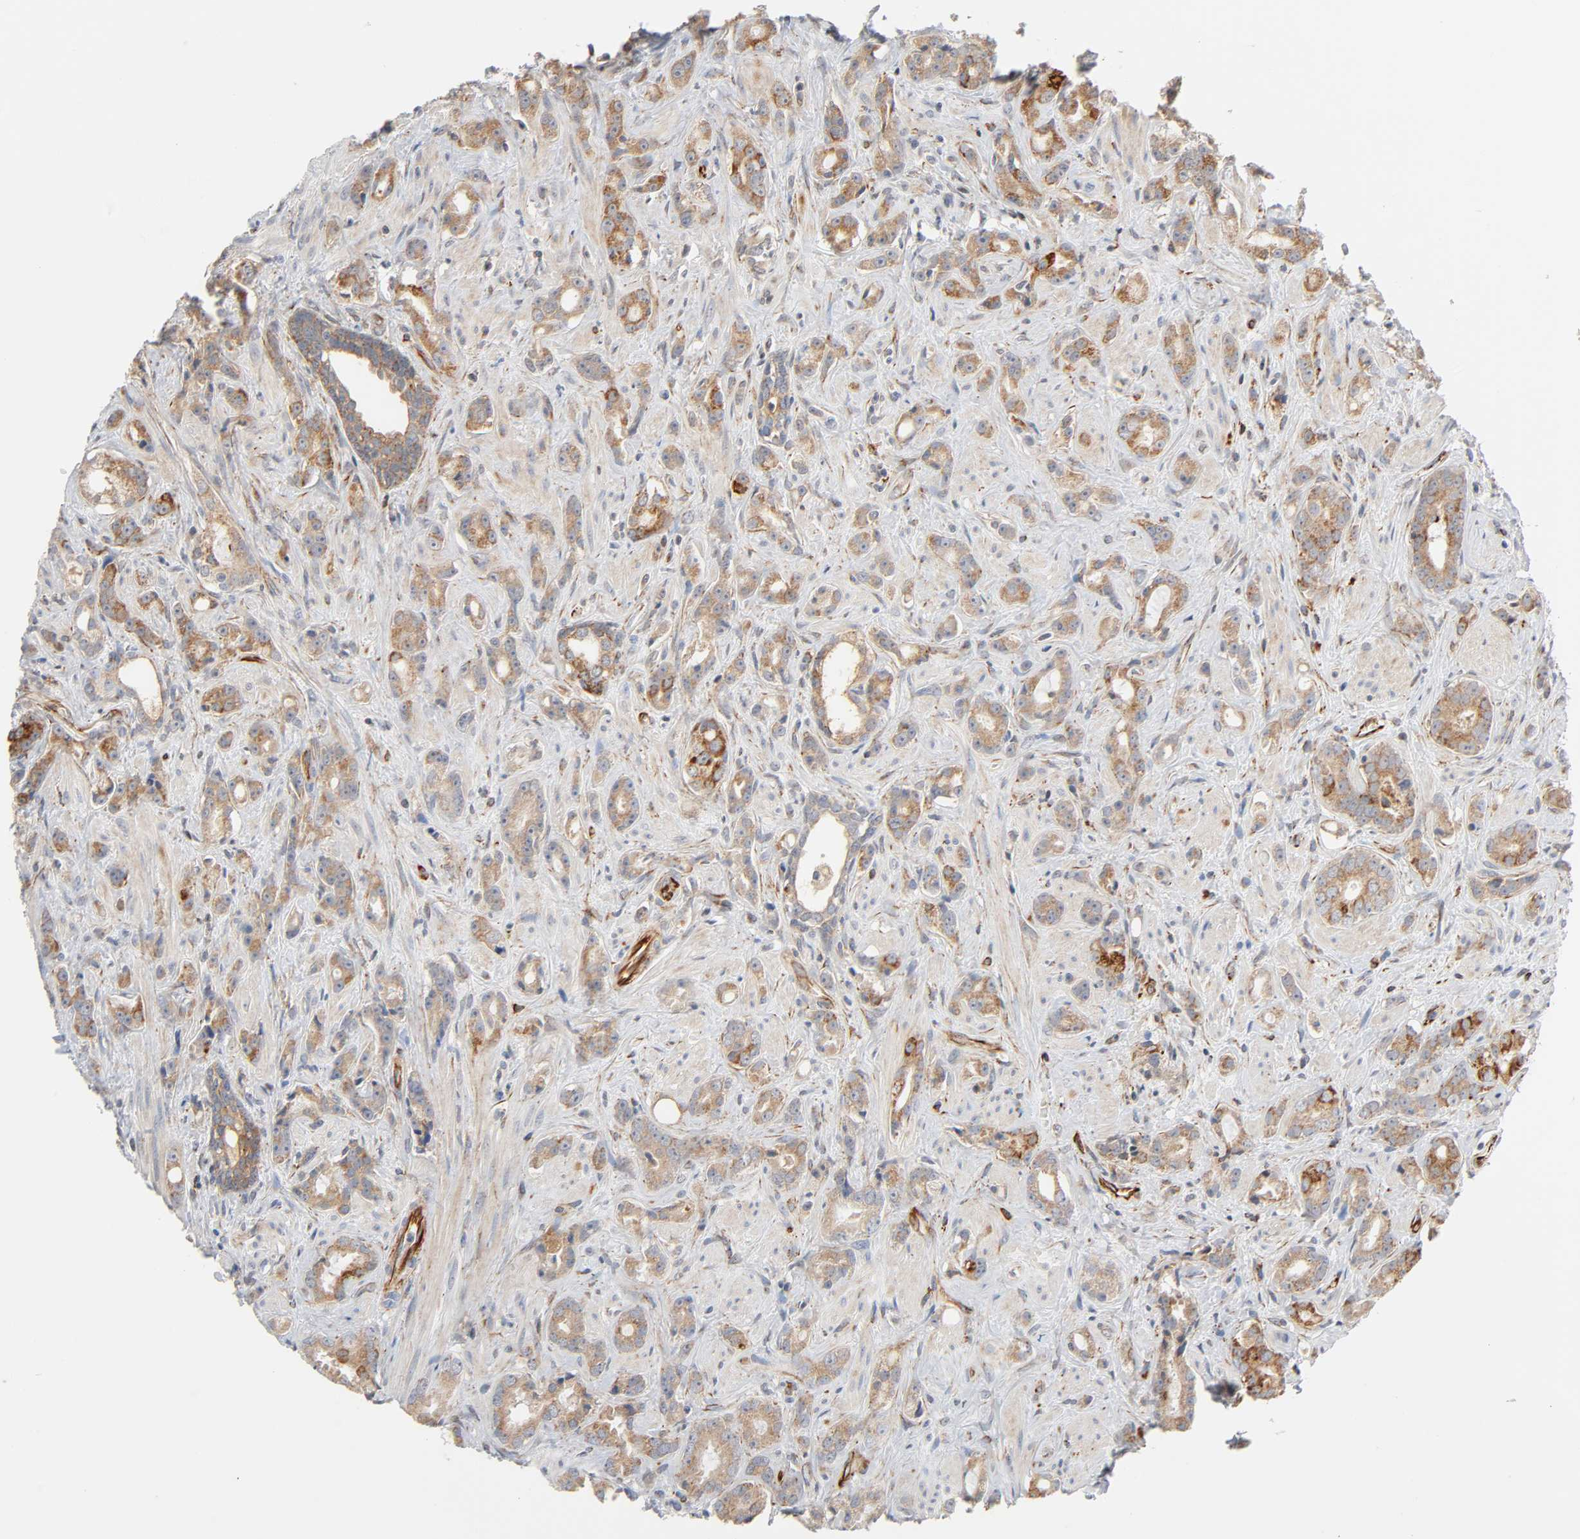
{"staining": {"intensity": "moderate", "quantity": ">75%", "location": "cytoplasmic/membranous"}, "tissue": "prostate cancer", "cell_type": "Tumor cells", "image_type": "cancer", "snomed": [{"axis": "morphology", "description": "Adenocarcinoma, Low grade"}, {"axis": "topography", "description": "Prostate"}], "caption": "Immunohistochemical staining of human low-grade adenocarcinoma (prostate) demonstrates moderate cytoplasmic/membranous protein expression in approximately >75% of tumor cells.", "gene": "REEP6", "patient": {"sex": "male", "age": 57}}